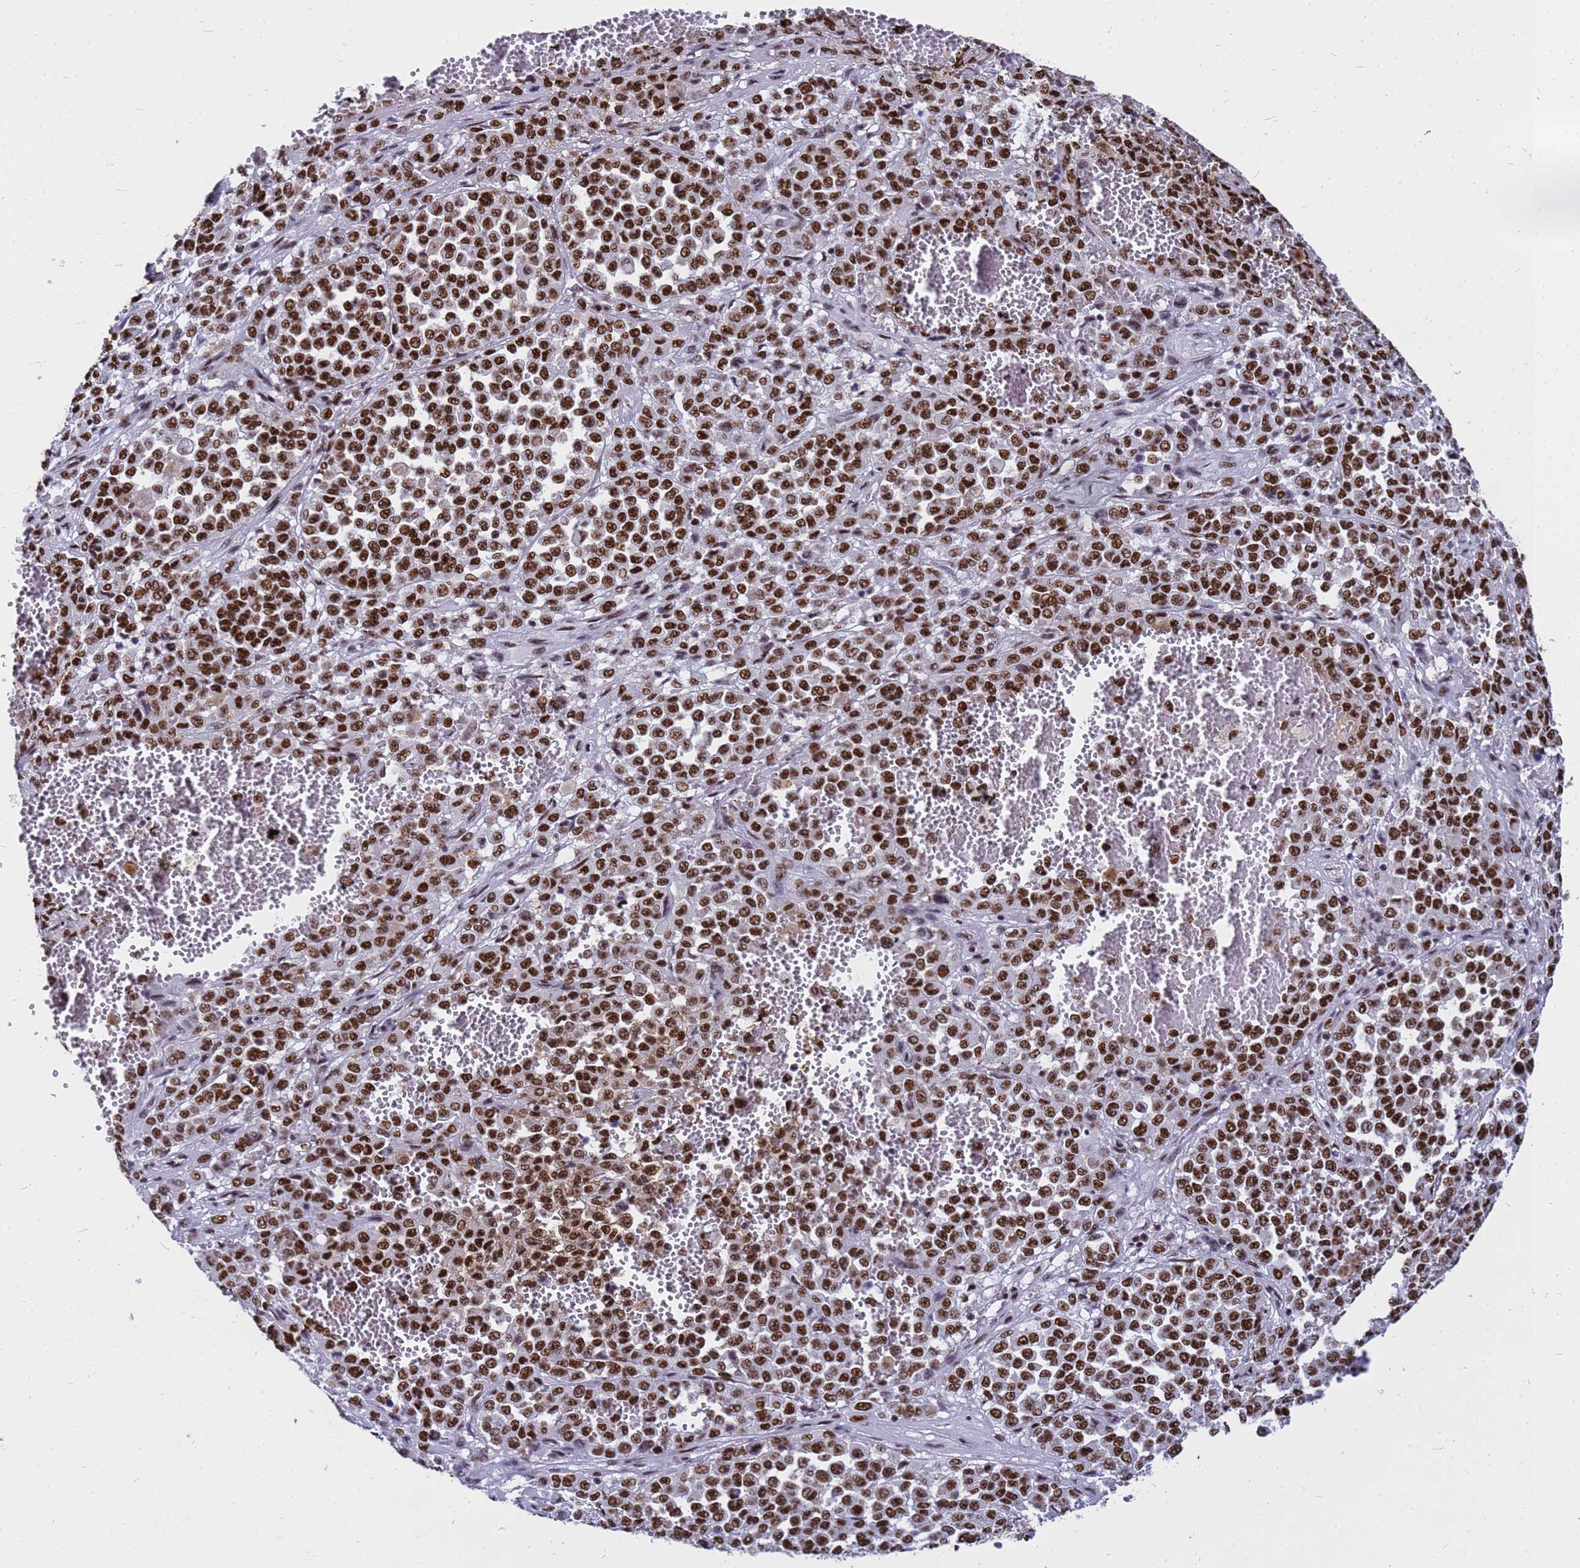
{"staining": {"intensity": "strong", "quantity": ">75%", "location": "nuclear"}, "tissue": "melanoma", "cell_type": "Tumor cells", "image_type": "cancer", "snomed": [{"axis": "morphology", "description": "Malignant melanoma, Metastatic site"}, {"axis": "topography", "description": "Pancreas"}], "caption": "There is high levels of strong nuclear positivity in tumor cells of melanoma, as demonstrated by immunohistochemical staining (brown color).", "gene": "SART3", "patient": {"sex": "female", "age": 30}}